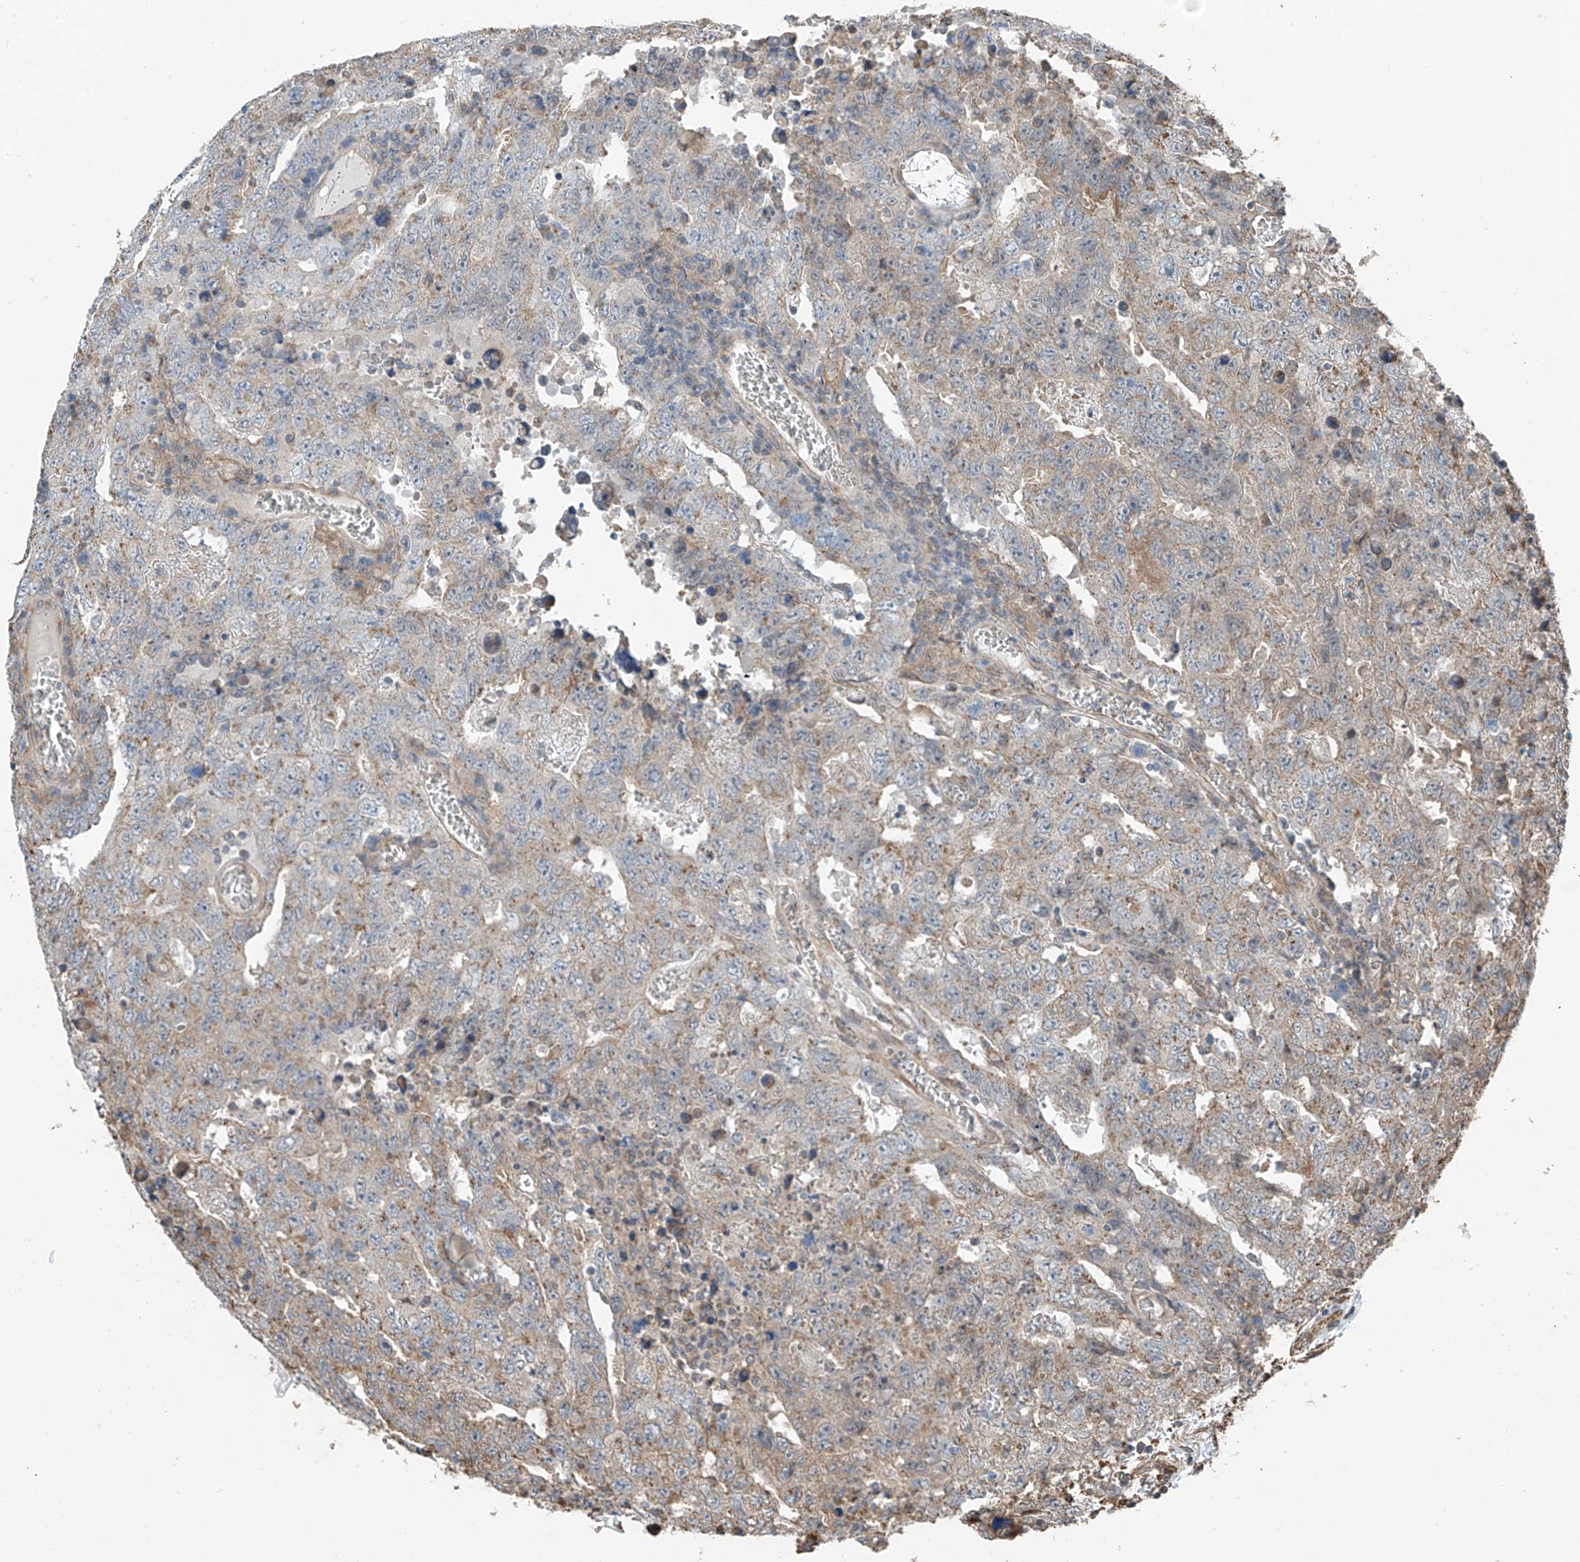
{"staining": {"intensity": "weak", "quantity": "25%-75%", "location": "cytoplasmic/membranous"}, "tissue": "testis cancer", "cell_type": "Tumor cells", "image_type": "cancer", "snomed": [{"axis": "morphology", "description": "Carcinoma, Embryonal, NOS"}, {"axis": "topography", "description": "Testis"}], "caption": "Testis cancer stained for a protein (brown) reveals weak cytoplasmic/membranous positive positivity in approximately 25%-75% of tumor cells.", "gene": "ZNF189", "patient": {"sex": "male", "age": 26}}